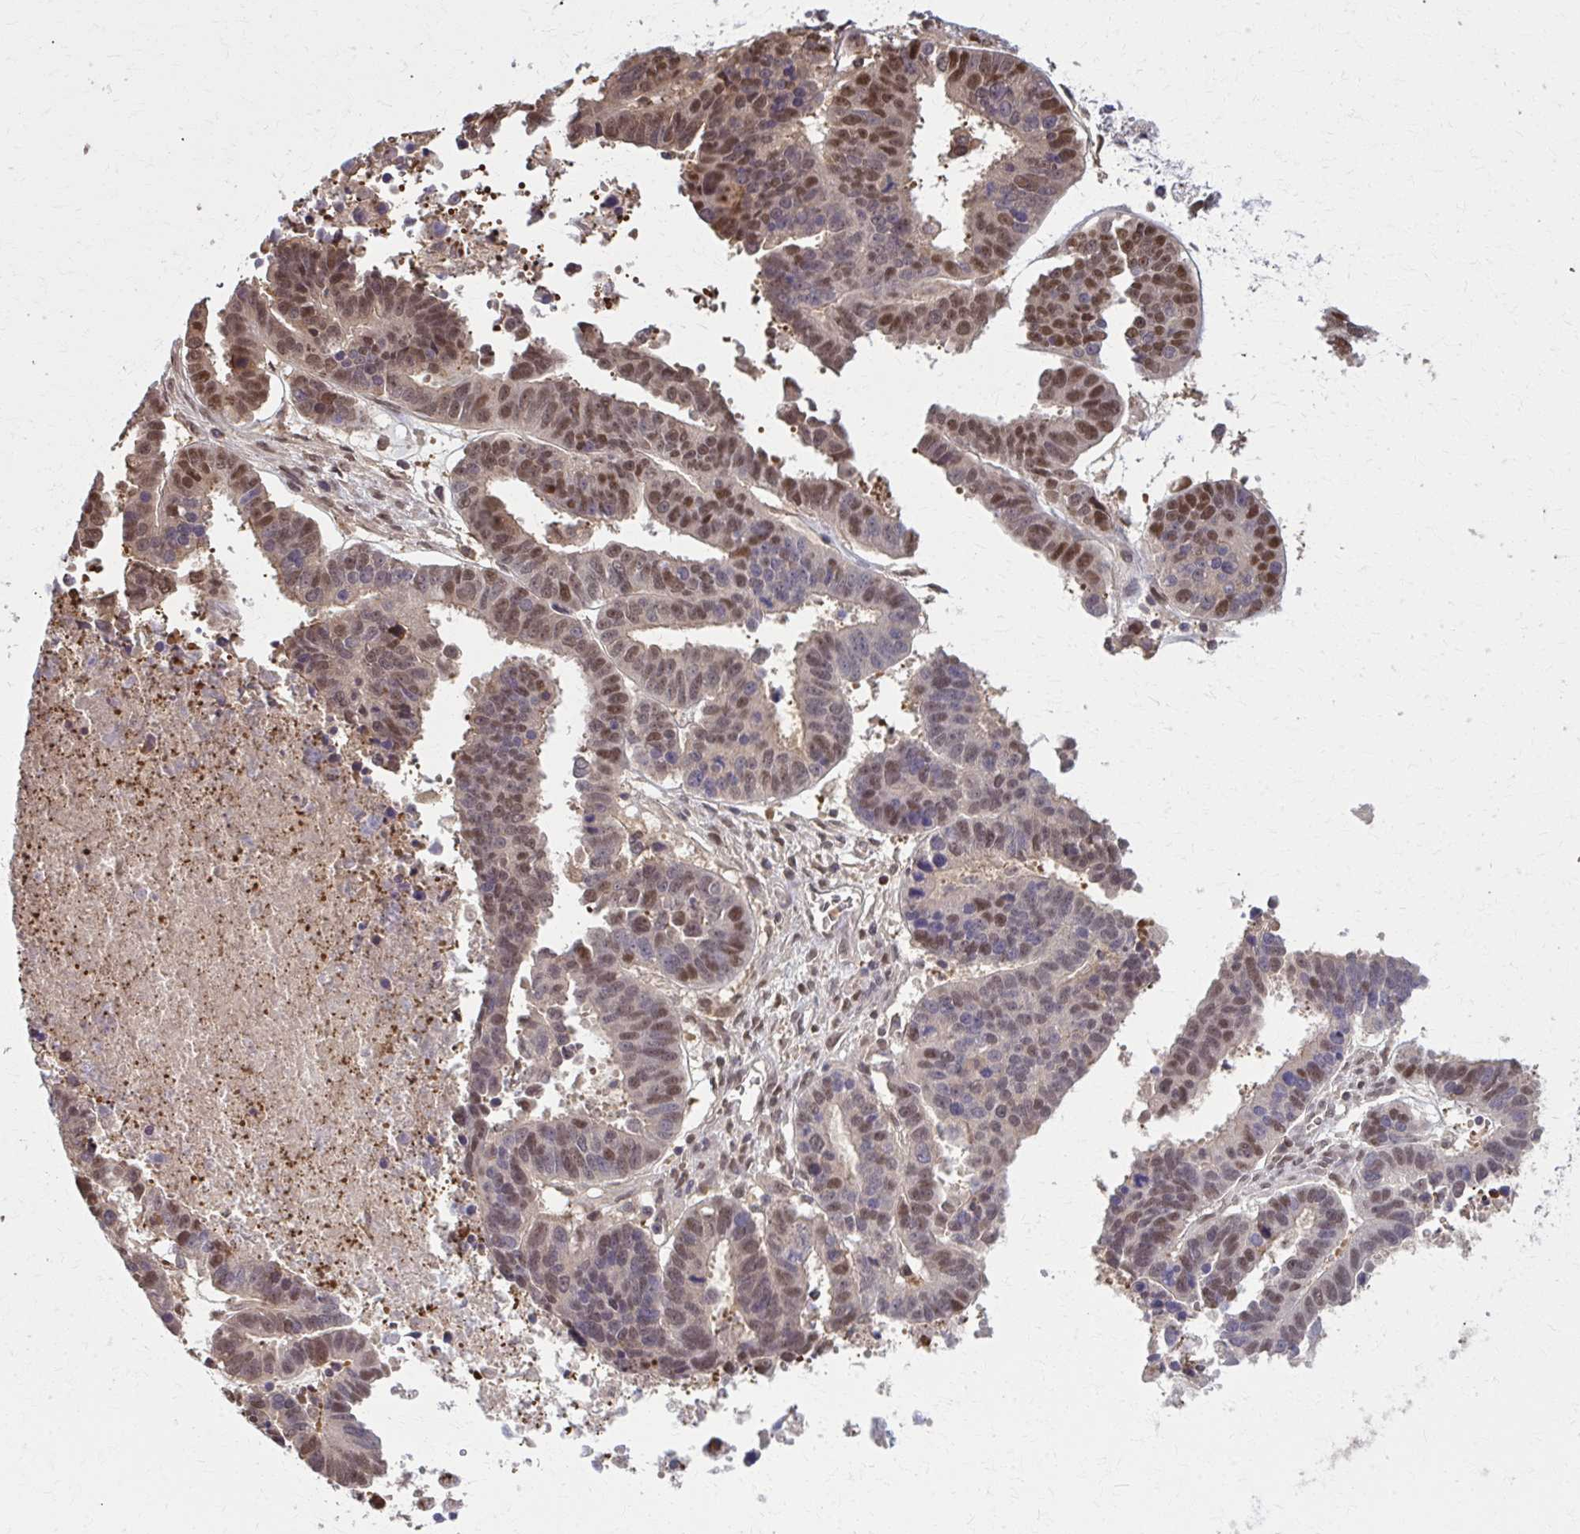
{"staining": {"intensity": "moderate", "quantity": ">75%", "location": "nuclear"}, "tissue": "ovarian cancer", "cell_type": "Tumor cells", "image_type": "cancer", "snomed": [{"axis": "morphology", "description": "Carcinoma, endometroid"}, {"axis": "morphology", "description": "Cystadenocarcinoma, serous, NOS"}, {"axis": "topography", "description": "Ovary"}], "caption": "Ovarian endometroid carcinoma stained for a protein exhibits moderate nuclear positivity in tumor cells. The protein is stained brown, and the nuclei are stained in blue (DAB (3,3'-diaminobenzidine) IHC with brightfield microscopy, high magnification).", "gene": "MDH1", "patient": {"sex": "female", "age": 45}}